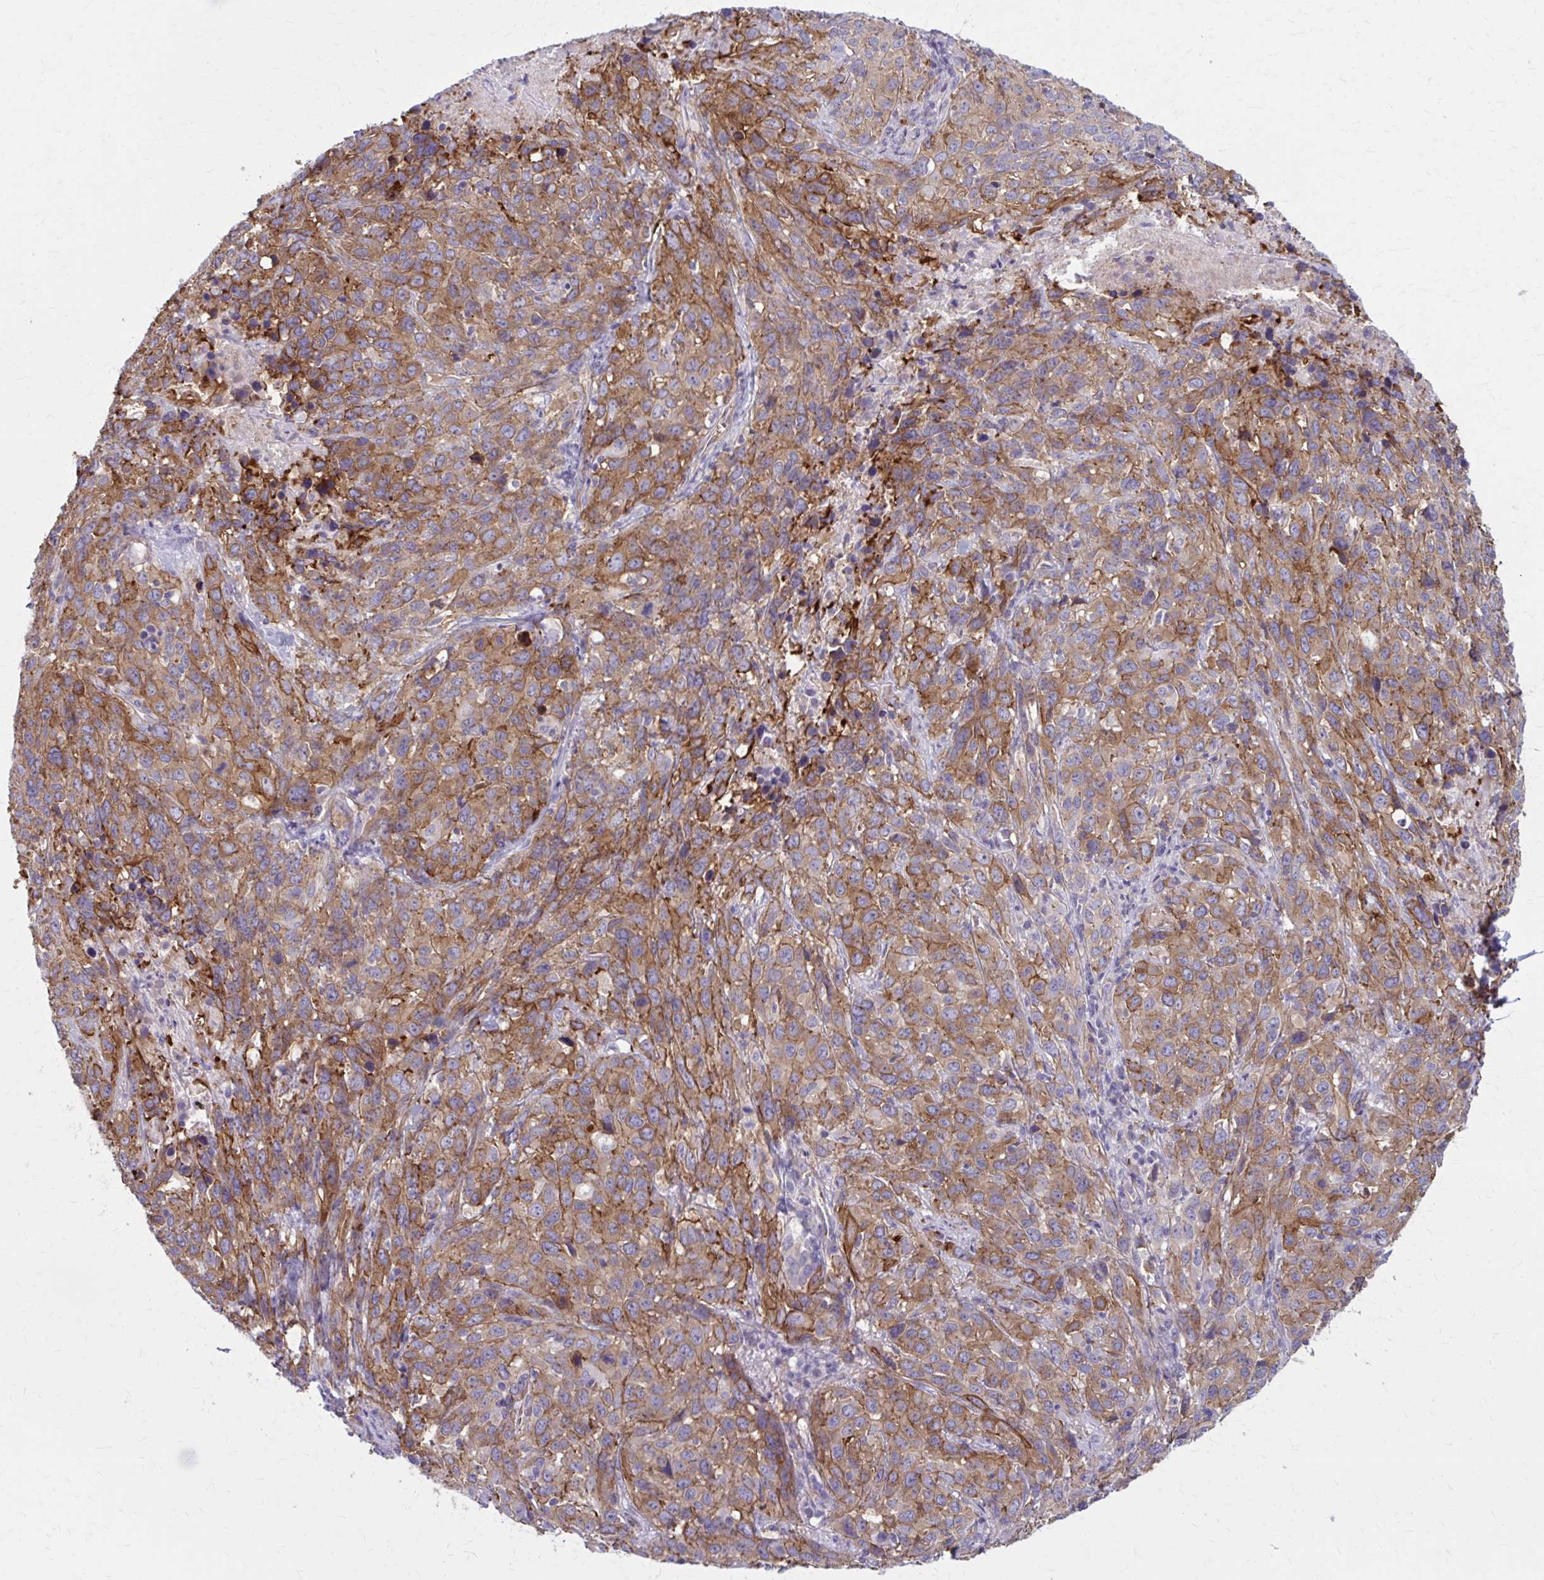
{"staining": {"intensity": "moderate", "quantity": ">75%", "location": "cytoplasmic/membranous"}, "tissue": "cervical cancer", "cell_type": "Tumor cells", "image_type": "cancer", "snomed": [{"axis": "morphology", "description": "Normal tissue, NOS"}, {"axis": "morphology", "description": "Squamous cell carcinoma, NOS"}, {"axis": "topography", "description": "Cervix"}], "caption": "Immunohistochemistry (IHC) image of human cervical cancer (squamous cell carcinoma) stained for a protein (brown), which demonstrates medium levels of moderate cytoplasmic/membranous positivity in about >75% of tumor cells.", "gene": "ZDHHC7", "patient": {"sex": "female", "age": 51}}